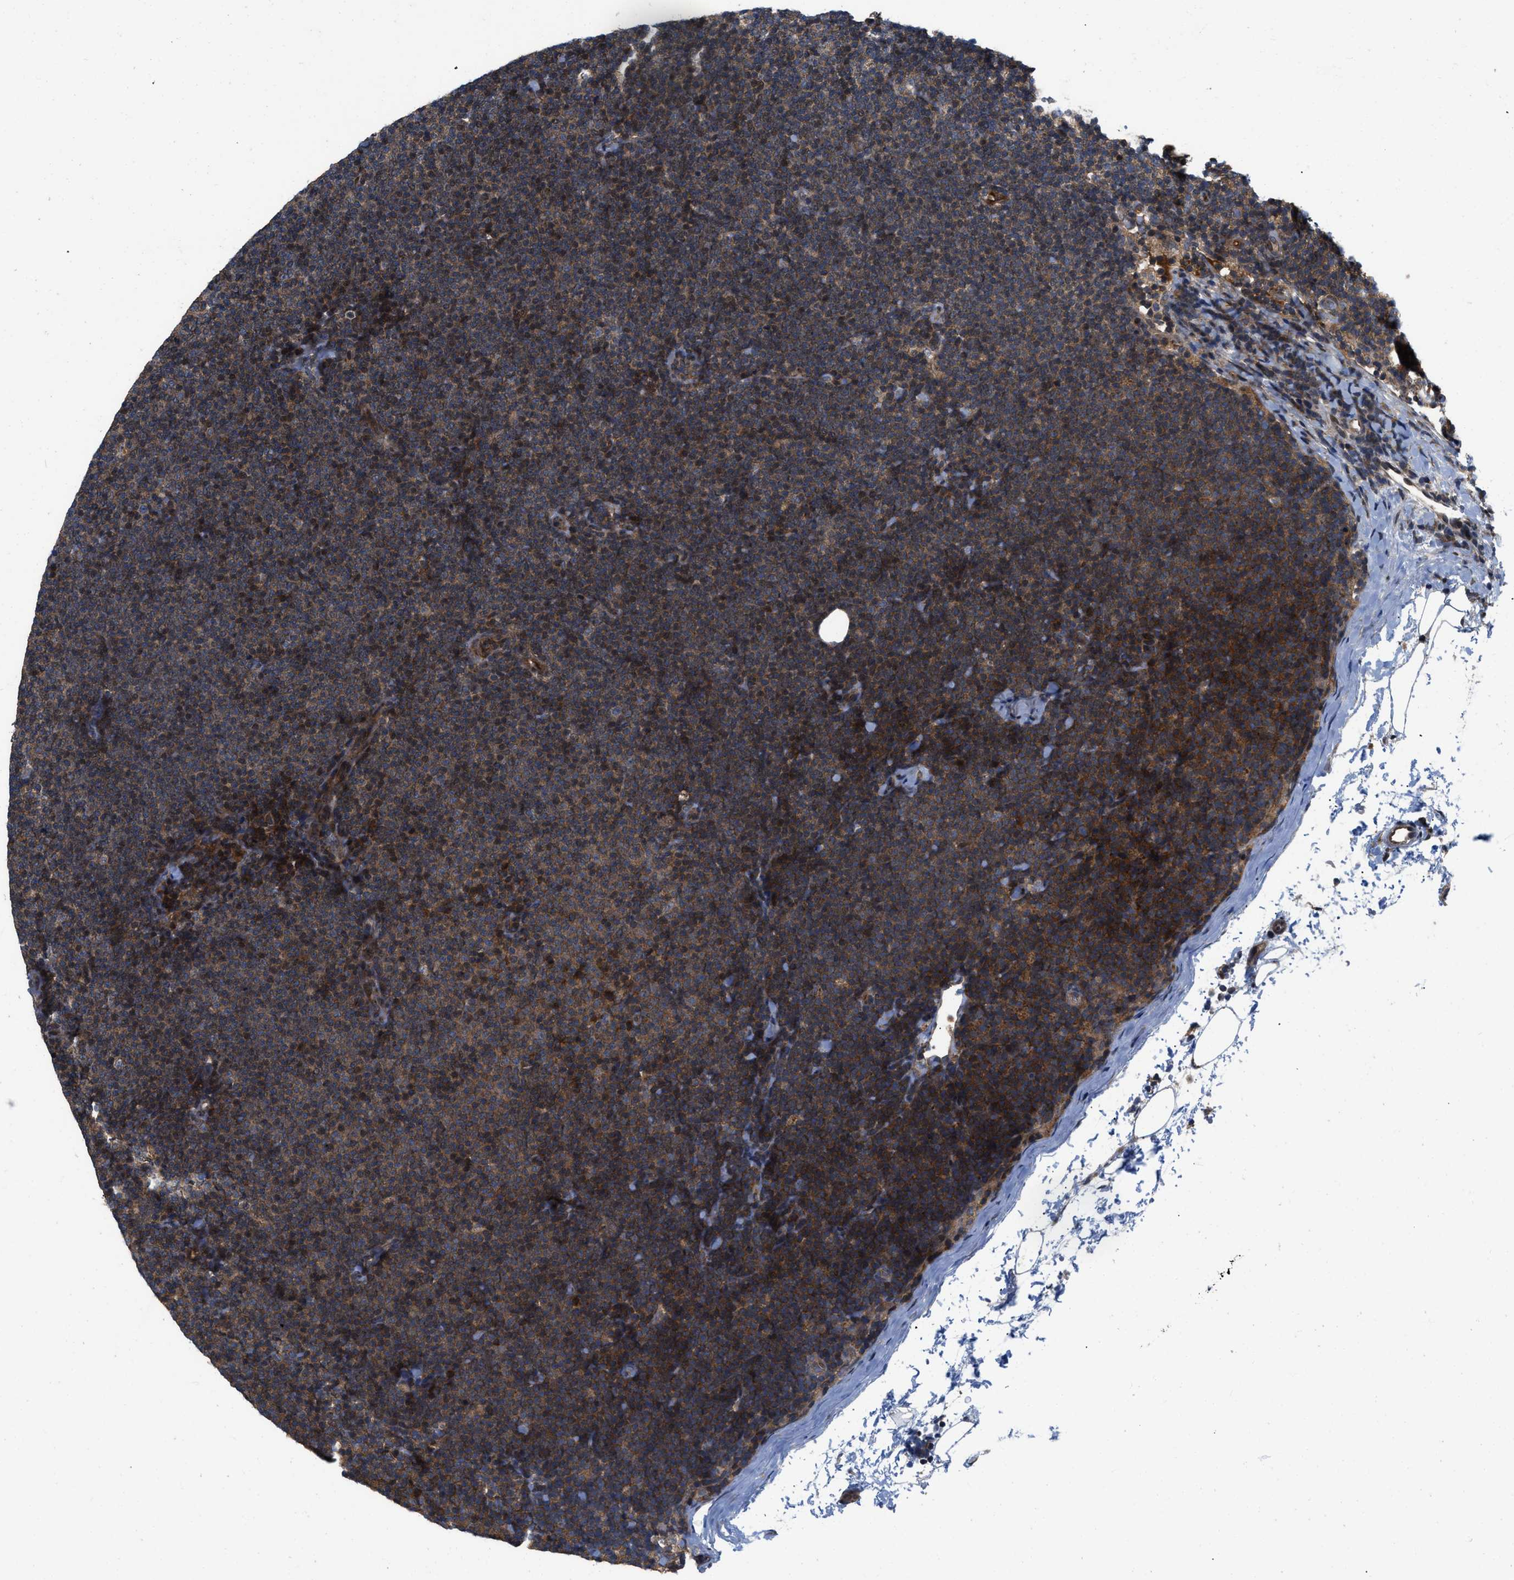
{"staining": {"intensity": "moderate", "quantity": "25%-75%", "location": "cytoplasmic/membranous"}, "tissue": "lymphoma", "cell_type": "Tumor cells", "image_type": "cancer", "snomed": [{"axis": "morphology", "description": "Malignant lymphoma, non-Hodgkin's type, Low grade"}, {"axis": "topography", "description": "Lymph node"}], "caption": "There is medium levels of moderate cytoplasmic/membranous staining in tumor cells of low-grade malignant lymphoma, non-Hodgkin's type, as demonstrated by immunohistochemical staining (brown color).", "gene": "PRDM14", "patient": {"sex": "female", "age": 53}}